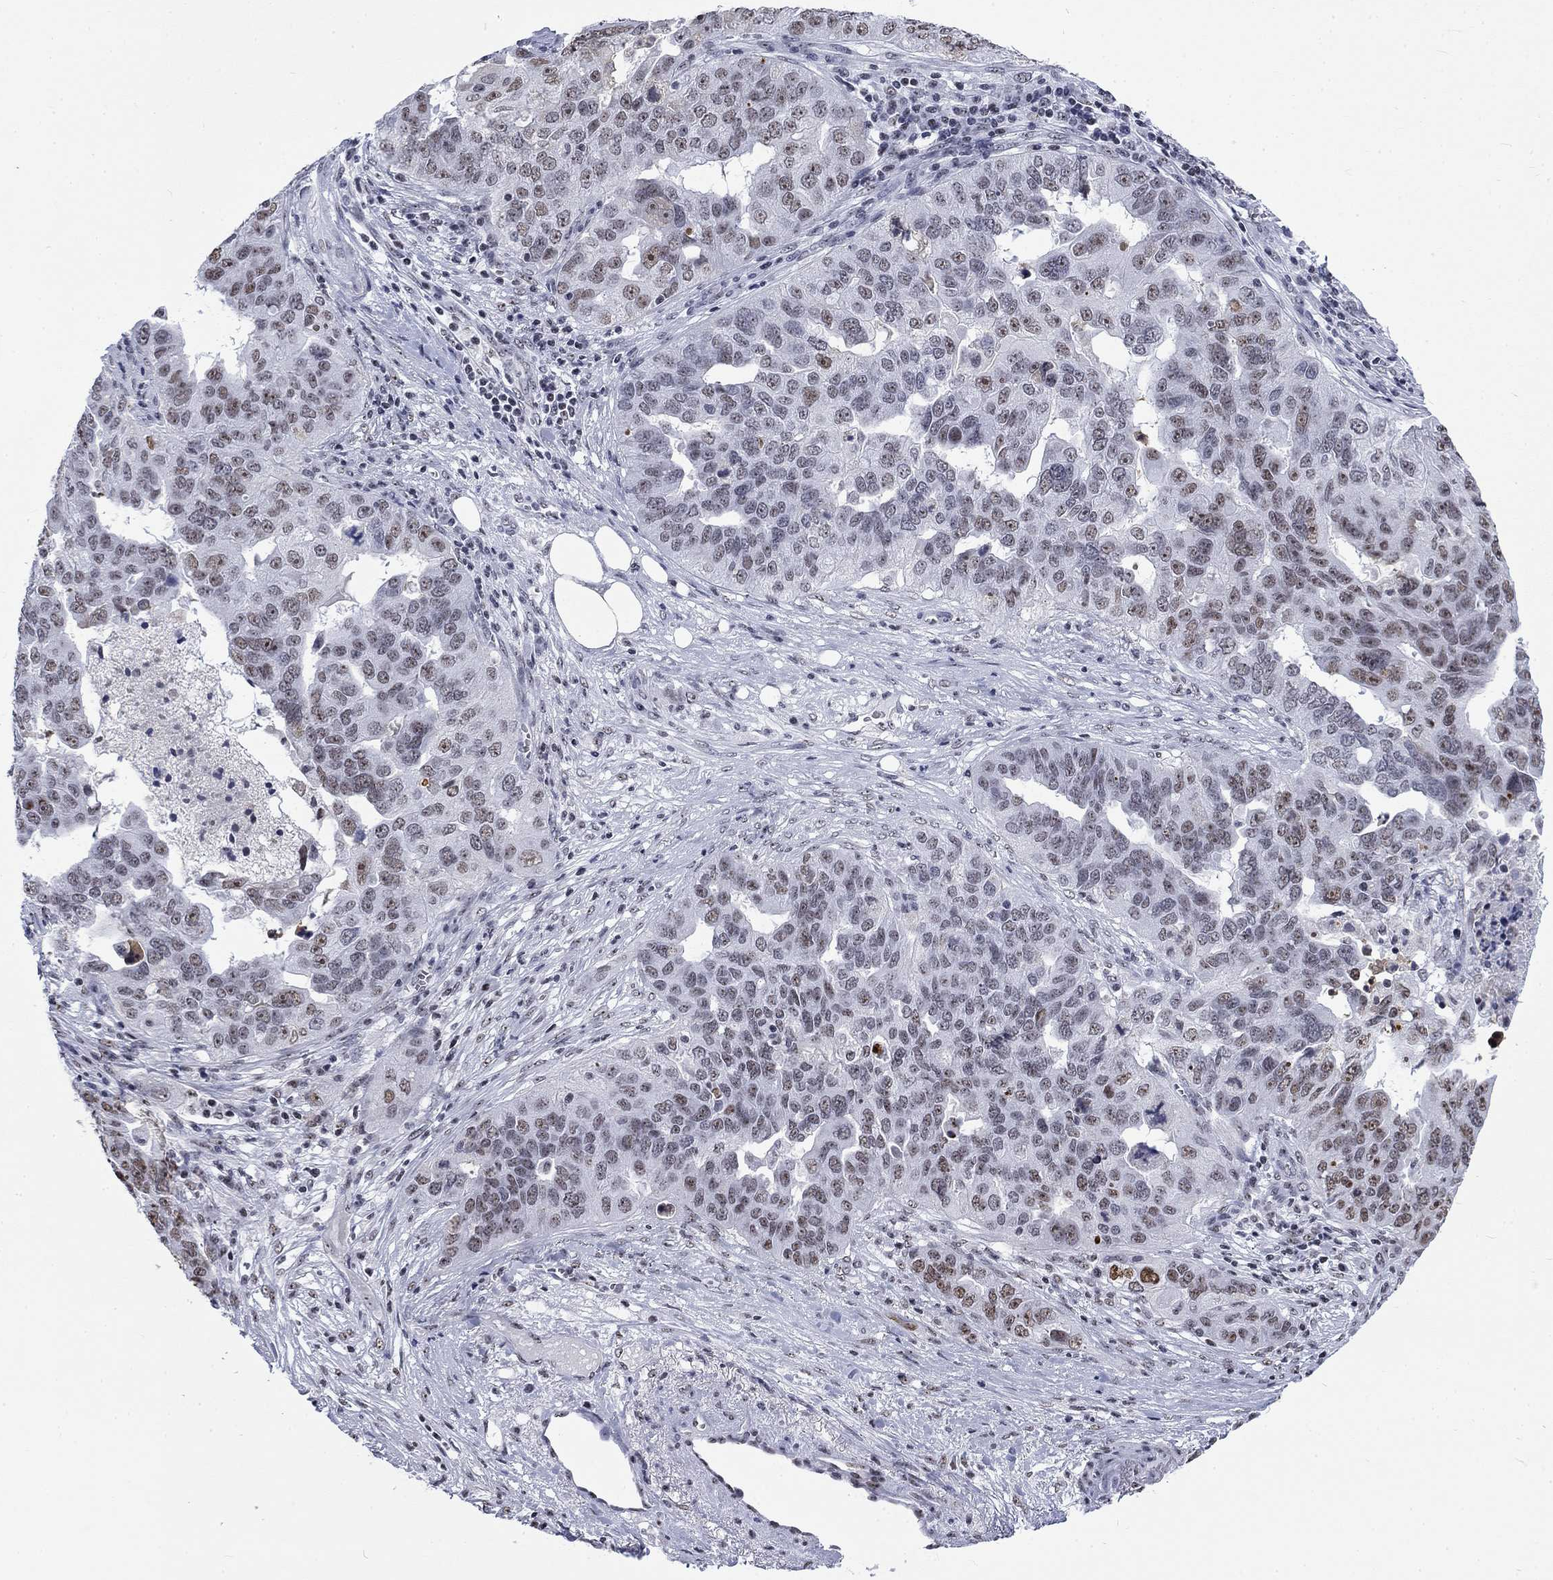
{"staining": {"intensity": "weak", "quantity": "<25%", "location": "nuclear"}, "tissue": "ovarian cancer", "cell_type": "Tumor cells", "image_type": "cancer", "snomed": [{"axis": "morphology", "description": "Carcinoma, endometroid"}, {"axis": "topography", "description": "Soft tissue"}, {"axis": "topography", "description": "Ovary"}], "caption": "Endometroid carcinoma (ovarian) was stained to show a protein in brown. There is no significant staining in tumor cells.", "gene": "CSRNP3", "patient": {"sex": "female", "age": 52}}